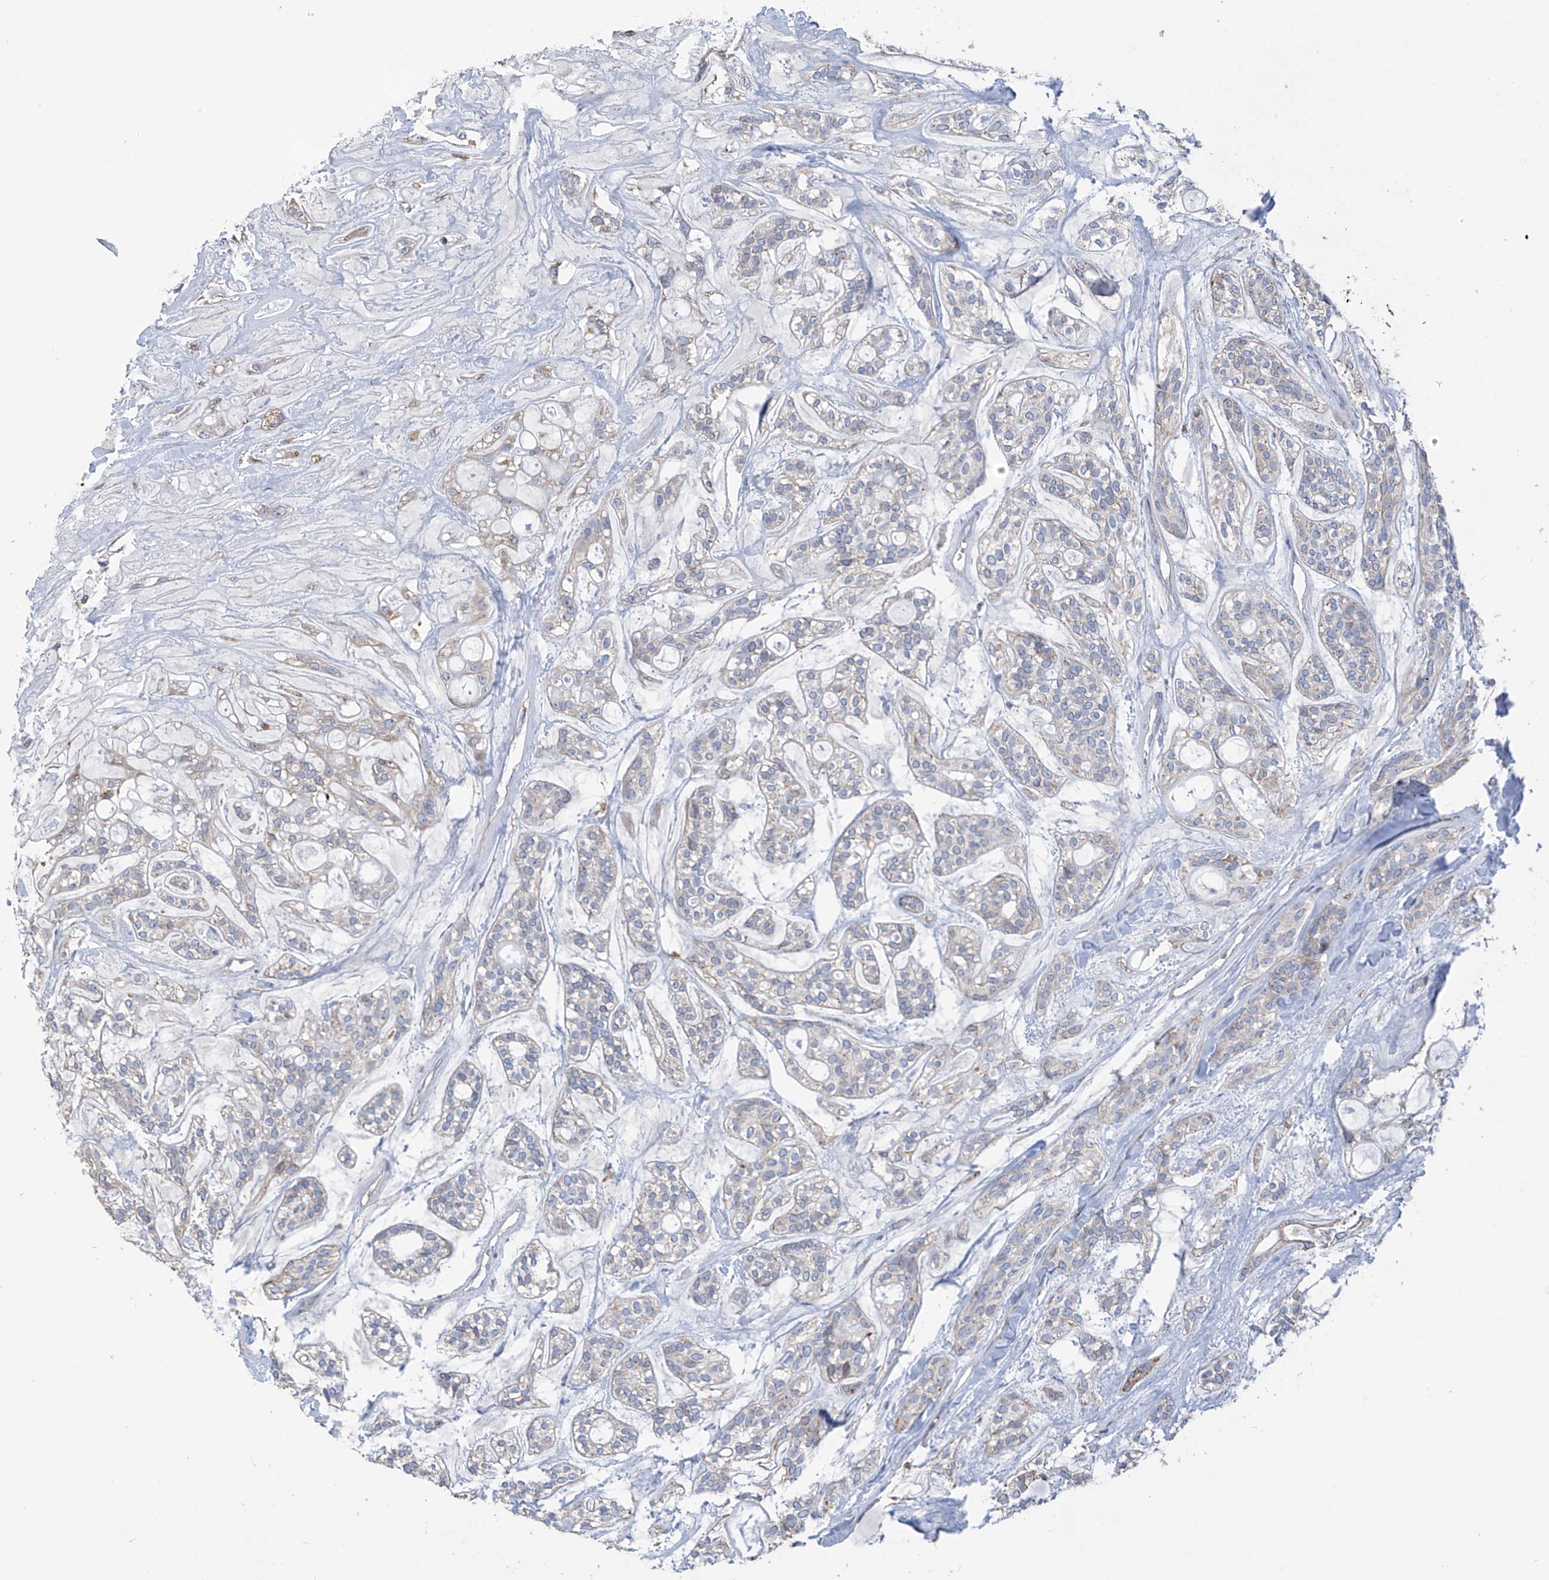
{"staining": {"intensity": "negative", "quantity": "none", "location": "none"}, "tissue": "head and neck cancer", "cell_type": "Tumor cells", "image_type": "cancer", "snomed": [{"axis": "morphology", "description": "Adenocarcinoma, NOS"}, {"axis": "topography", "description": "Head-Neck"}], "caption": "Tumor cells are negative for protein expression in human head and neck cancer (adenocarcinoma).", "gene": "EIF5B", "patient": {"sex": "male", "age": 66}}